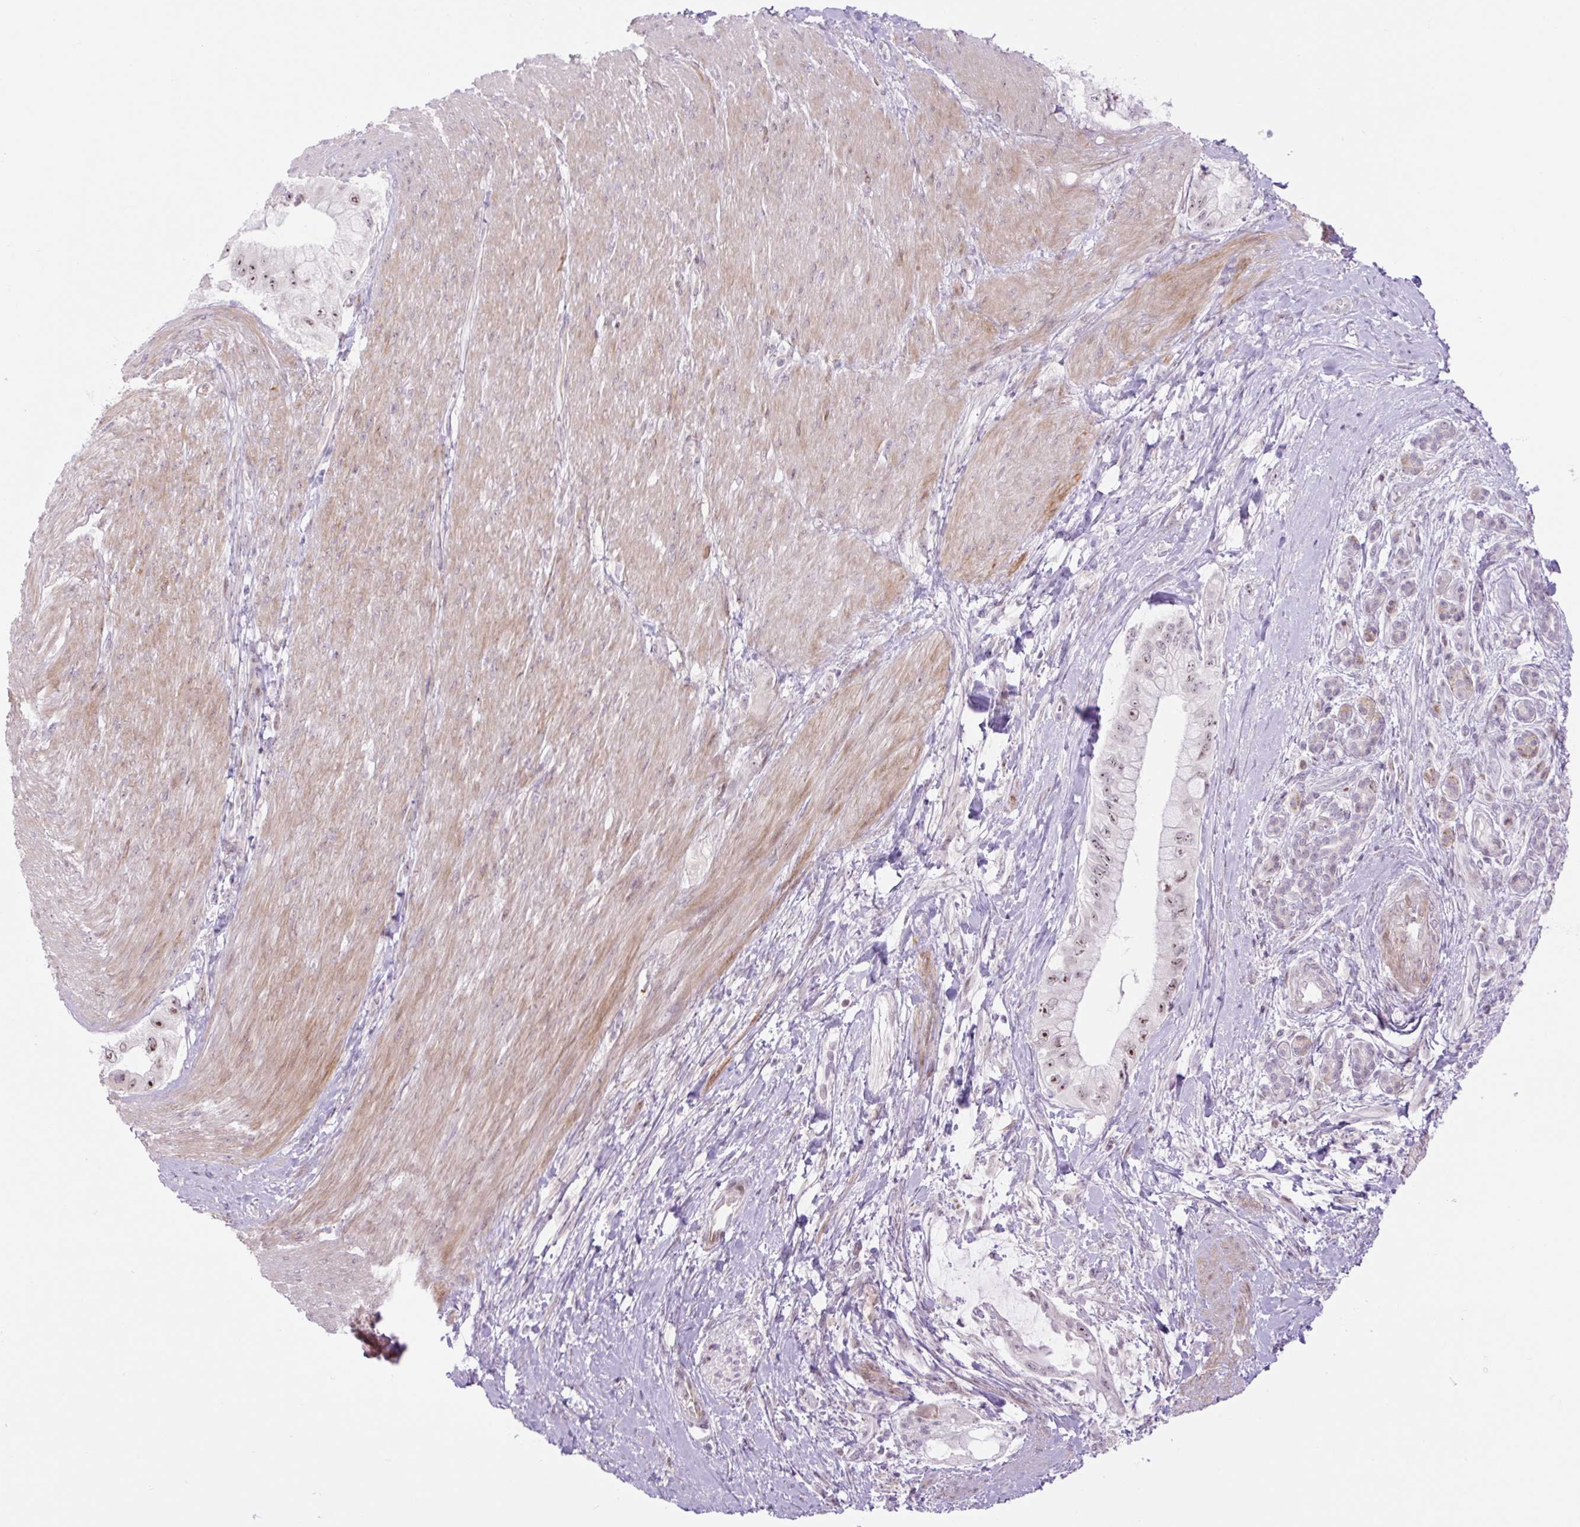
{"staining": {"intensity": "moderate", "quantity": ">75%", "location": "nuclear"}, "tissue": "pancreatic cancer", "cell_type": "Tumor cells", "image_type": "cancer", "snomed": [{"axis": "morphology", "description": "Adenocarcinoma, NOS"}, {"axis": "topography", "description": "Pancreas"}], "caption": "This is an image of immunohistochemistry staining of pancreatic adenocarcinoma, which shows moderate positivity in the nuclear of tumor cells.", "gene": "ZNF417", "patient": {"sex": "male", "age": 48}}